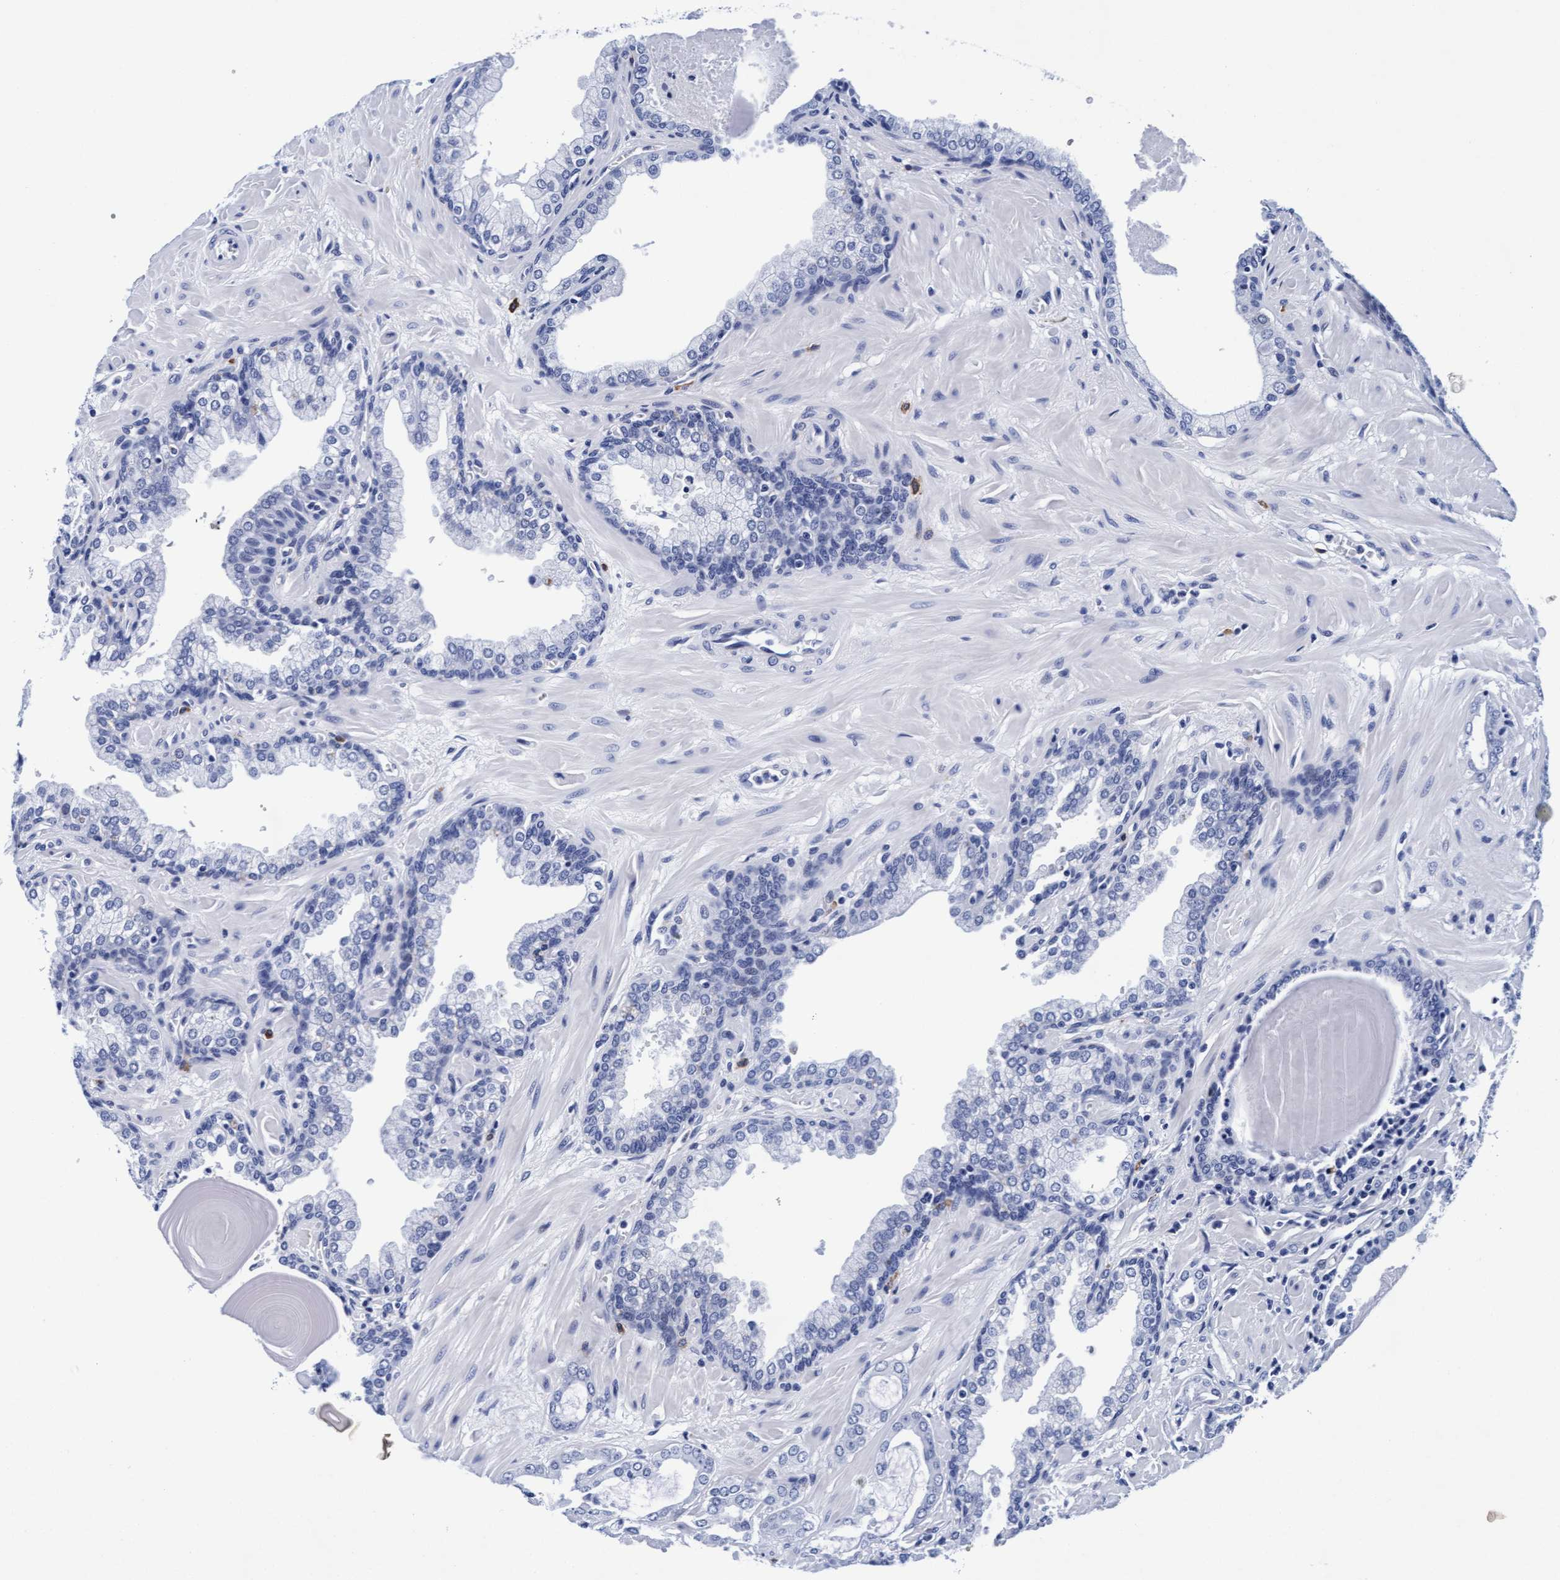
{"staining": {"intensity": "negative", "quantity": "none", "location": "none"}, "tissue": "prostate cancer", "cell_type": "Tumor cells", "image_type": "cancer", "snomed": [{"axis": "morphology", "description": "Adenocarcinoma, Low grade"}, {"axis": "topography", "description": "Prostate"}], "caption": "There is no significant positivity in tumor cells of low-grade adenocarcinoma (prostate). Nuclei are stained in blue.", "gene": "ARSG", "patient": {"sex": "male", "age": 53}}